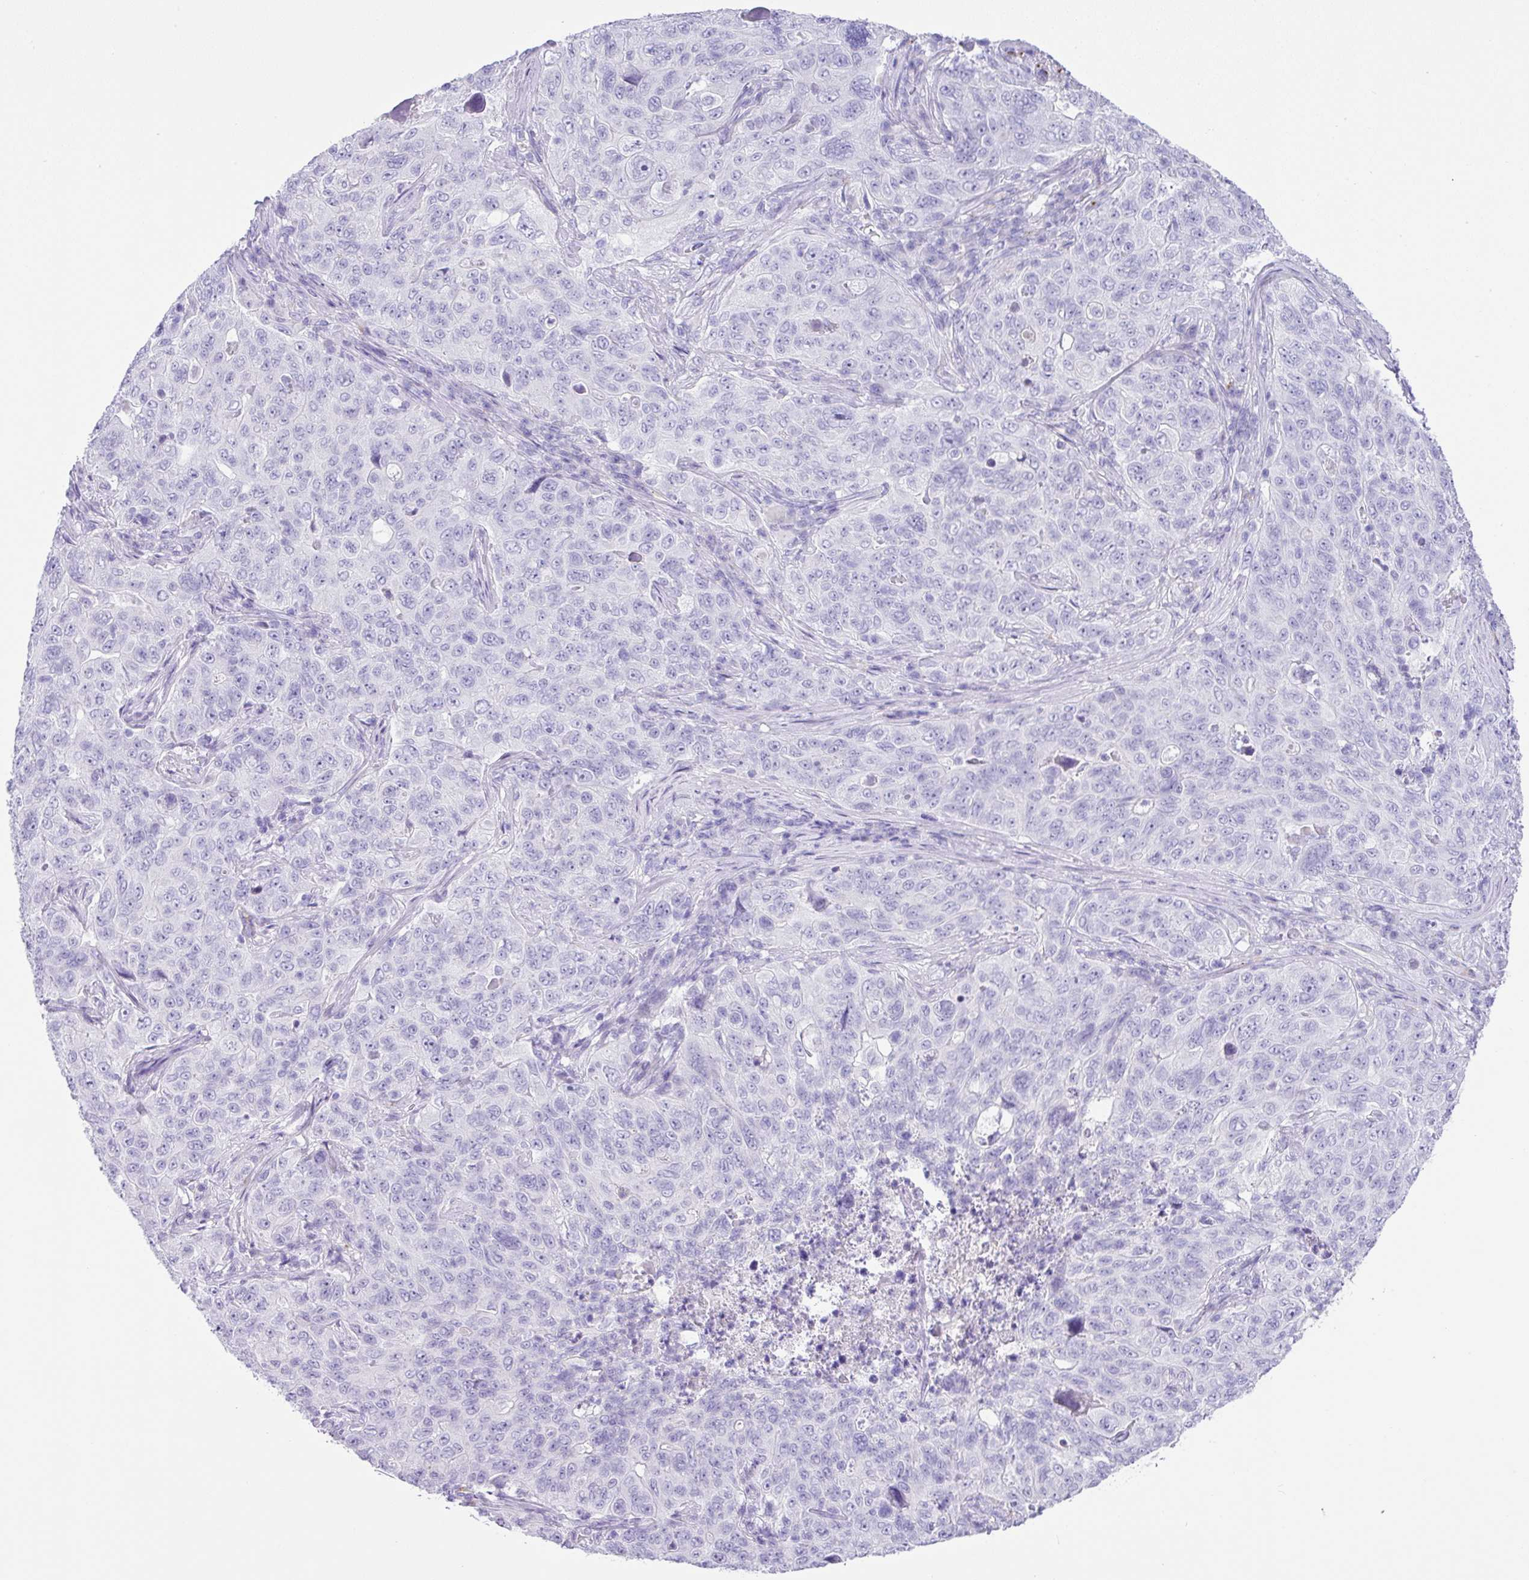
{"staining": {"intensity": "negative", "quantity": "none", "location": "none"}, "tissue": "pancreatic cancer", "cell_type": "Tumor cells", "image_type": "cancer", "snomed": [{"axis": "morphology", "description": "Adenocarcinoma, NOS"}, {"axis": "topography", "description": "Pancreas"}], "caption": "This is a micrograph of immunohistochemistry staining of pancreatic cancer (adenocarcinoma), which shows no staining in tumor cells.", "gene": "ZG16", "patient": {"sex": "male", "age": 68}}